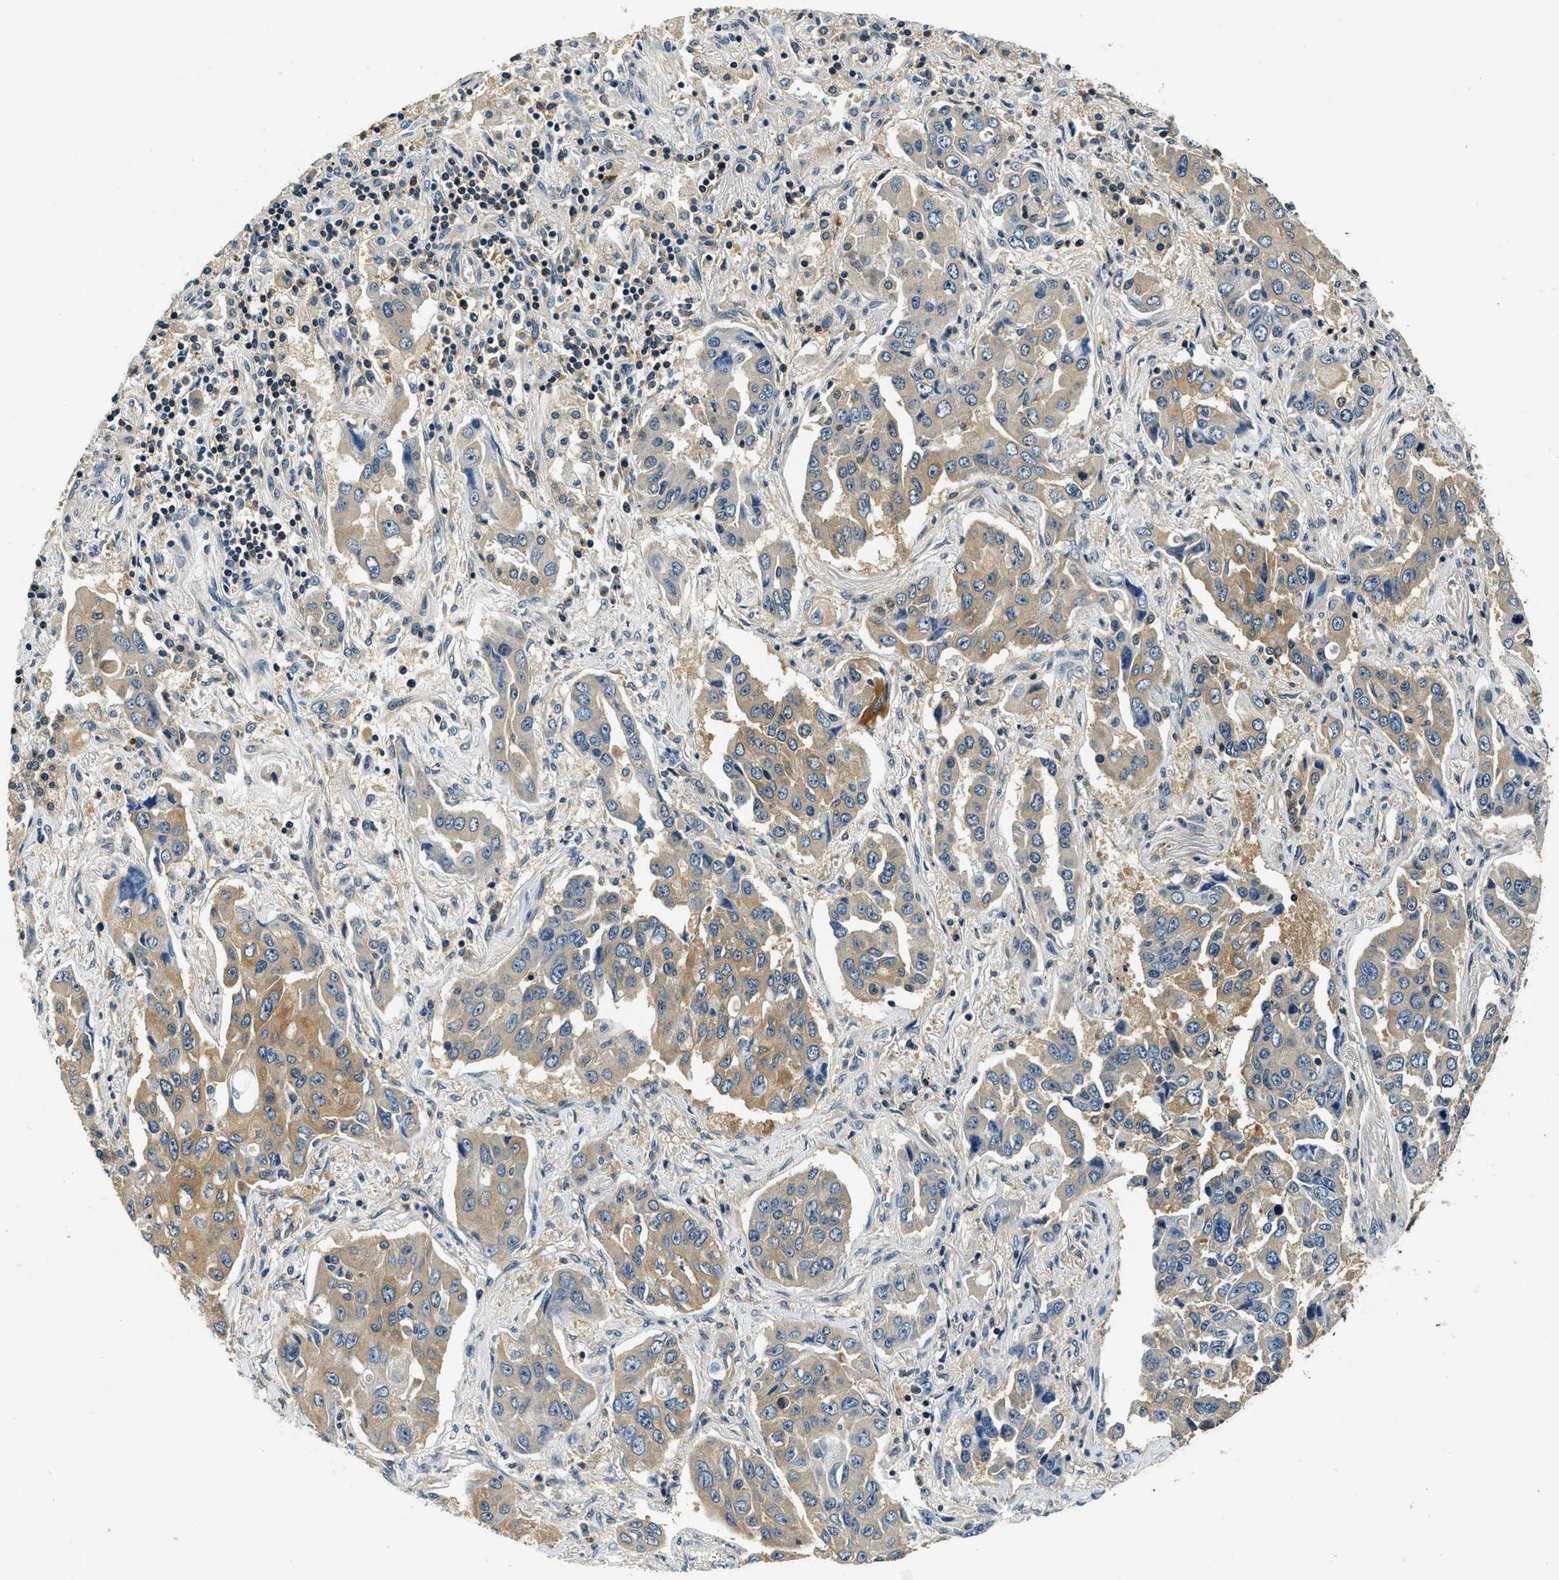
{"staining": {"intensity": "moderate", "quantity": "25%-75%", "location": "cytoplasmic/membranous"}, "tissue": "lung cancer", "cell_type": "Tumor cells", "image_type": "cancer", "snomed": [{"axis": "morphology", "description": "Adenocarcinoma, NOS"}, {"axis": "topography", "description": "Lung"}], "caption": "Protein staining of adenocarcinoma (lung) tissue reveals moderate cytoplasmic/membranous staining in approximately 25%-75% of tumor cells. Using DAB (brown) and hematoxylin (blue) stains, captured at high magnification using brightfield microscopy.", "gene": "RESF1", "patient": {"sex": "female", "age": 65}}